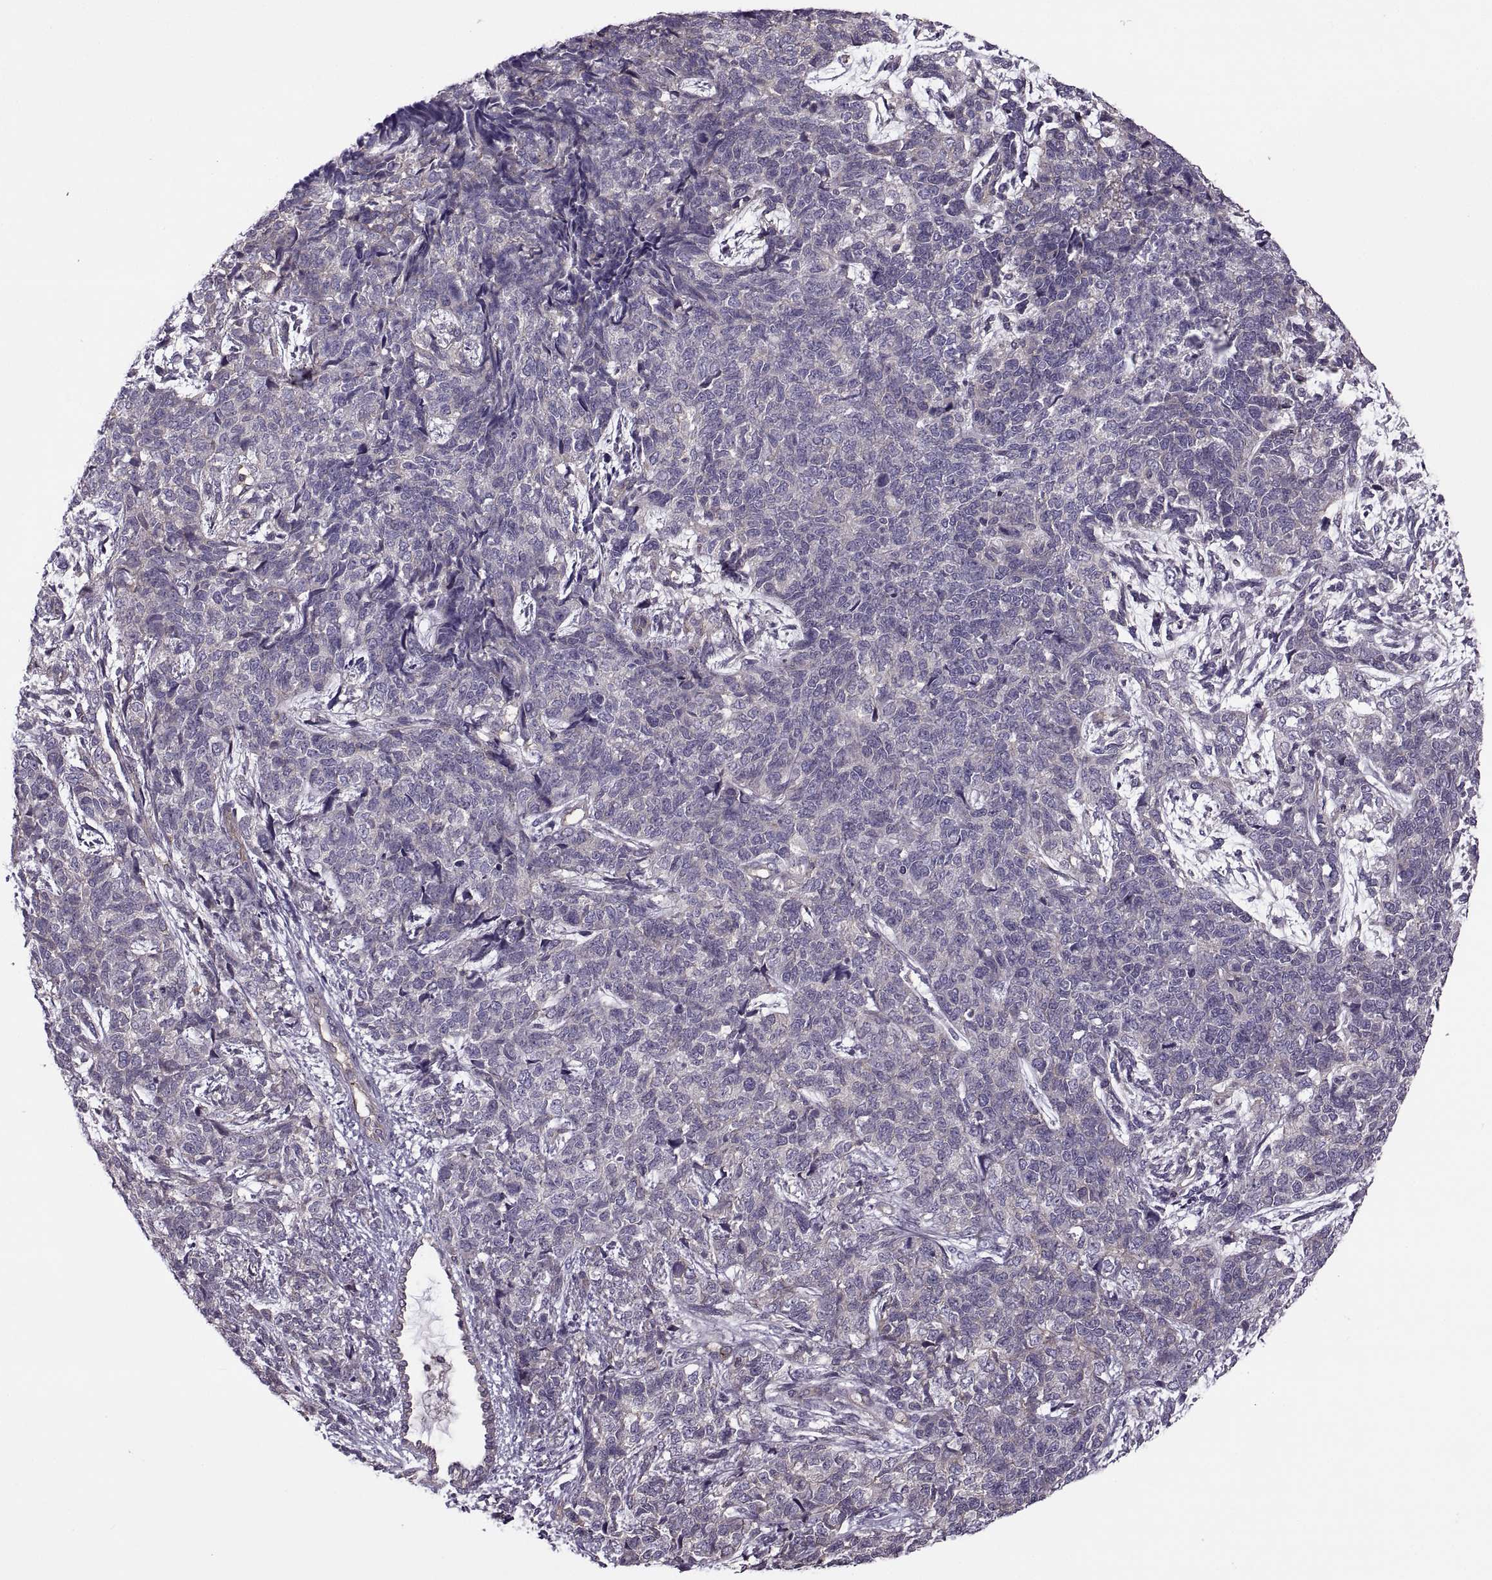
{"staining": {"intensity": "negative", "quantity": "none", "location": "none"}, "tissue": "cervical cancer", "cell_type": "Tumor cells", "image_type": "cancer", "snomed": [{"axis": "morphology", "description": "Squamous cell carcinoma, NOS"}, {"axis": "topography", "description": "Cervix"}], "caption": "Immunohistochemical staining of human cervical cancer (squamous cell carcinoma) demonstrates no significant expression in tumor cells.", "gene": "SLC2A3", "patient": {"sex": "female", "age": 63}}